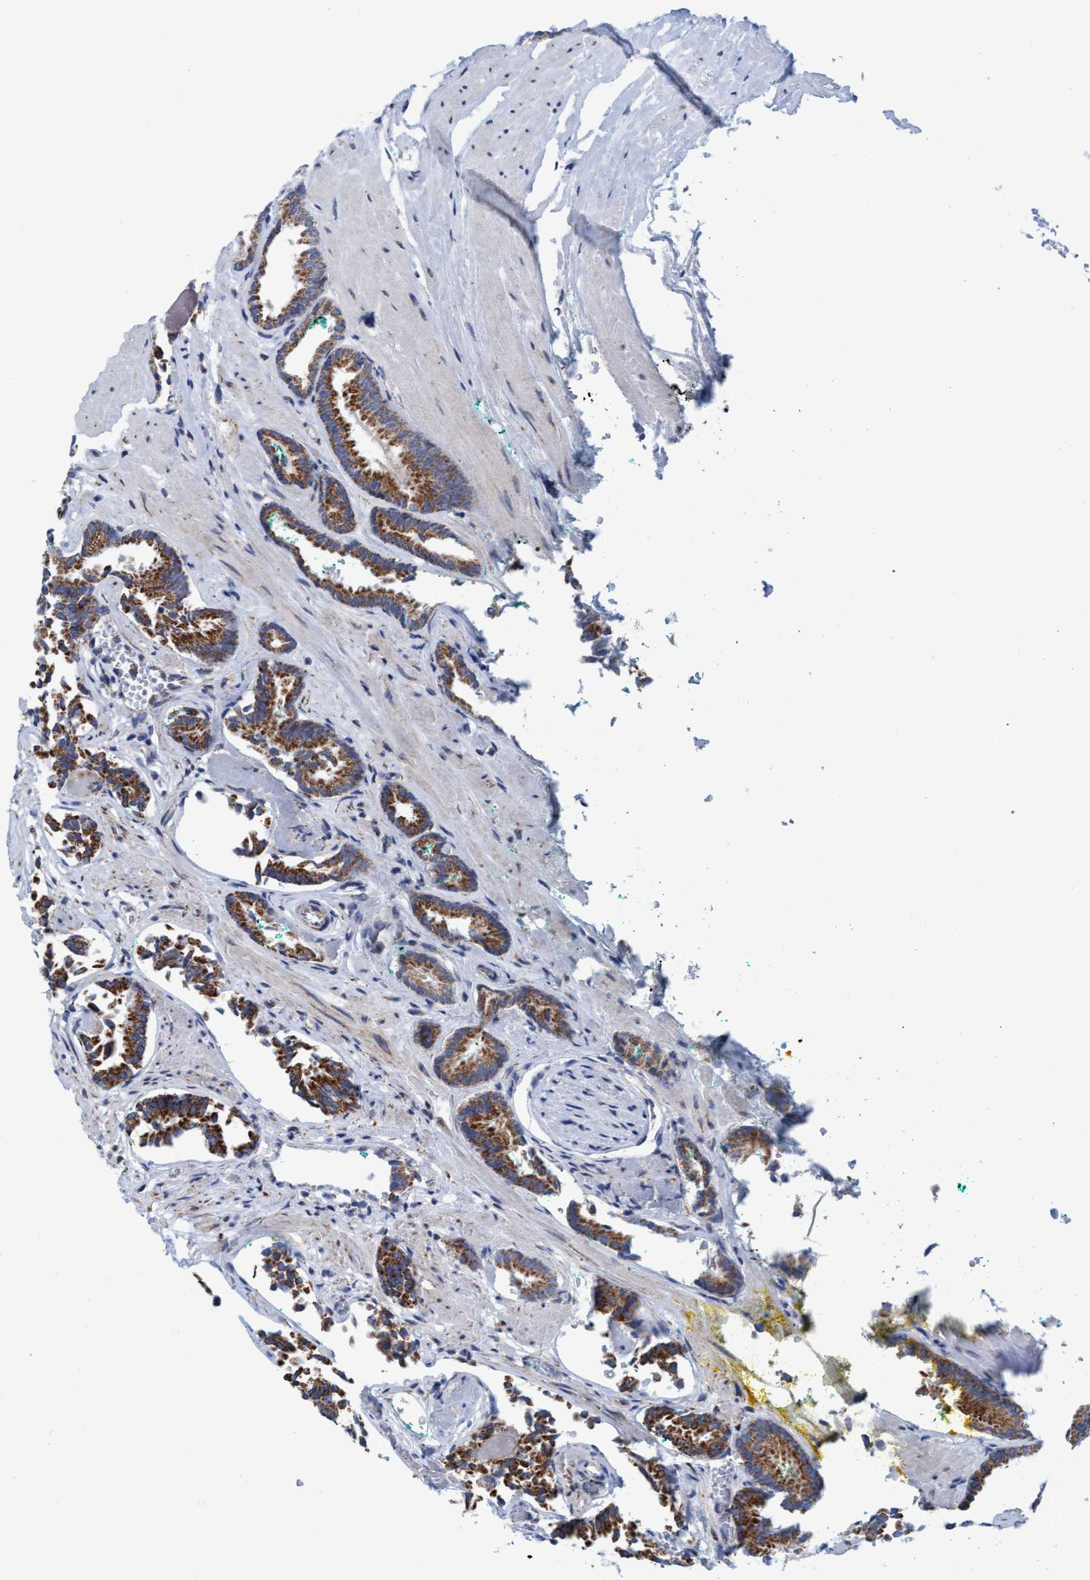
{"staining": {"intensity": "strong", "quantity": ">75%", "location": "cytoplasmic/membranous"}, "tissue": "prostate cancer", "cell_type": "Tumor cells", "image_type": "cancer", "snomed": [{"axis": "morphology", "description": "Adenocarcinoma, Low grade"}, {"axis": "topography", "description": "Prostate"}], "caption": "Protein expression analysis of human prostate adenocarcinoma (low-grade) reveals strong cytoplasmic/membranous expression in about >75% of tumor cells. Ihc stains the protein of interest in brown and the nuclei are stained blue.", "gene": "GGA3", "patient": {"sex": "male", "age": 51}}